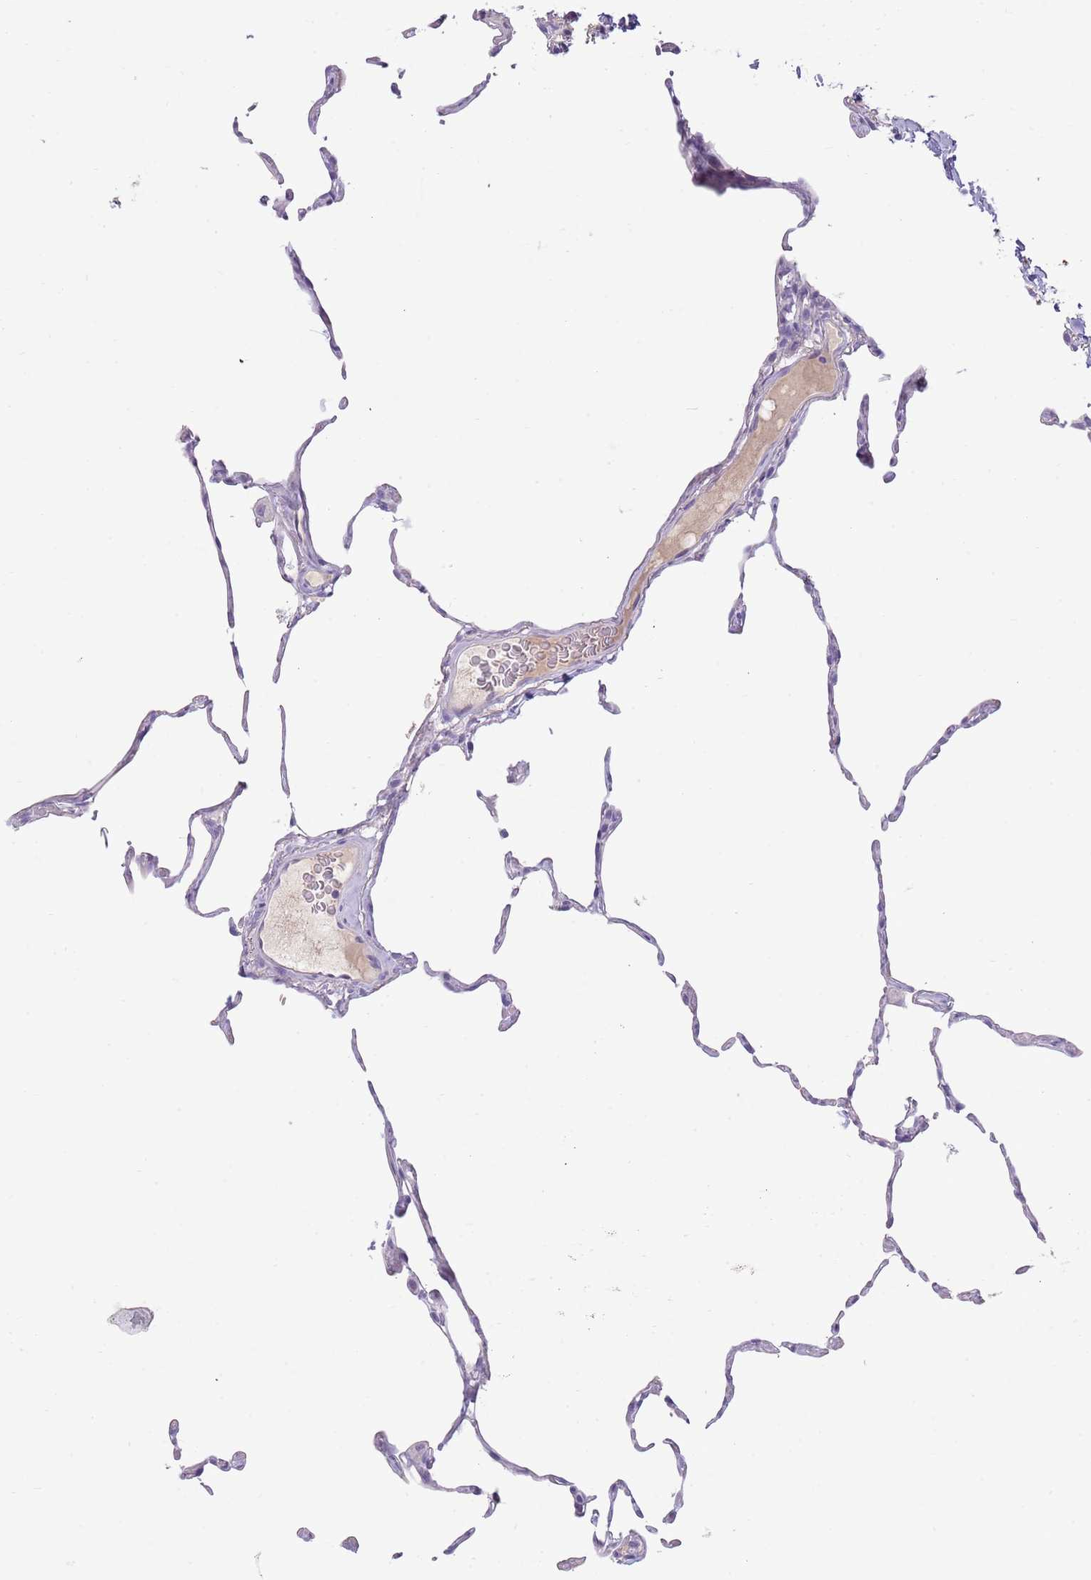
{"staining": {"intensity": "negative", "quantity": "none", "location": "none"}, "tissue": "lung", "cell_type": "Alveolar cells", "image_type": "normal", "snomed": [{"axis": "morphology", "description": "Normal tissue, NOS"}, {"axis": "topography", "description": "Lung"}], "caption": "The image shows no staining of alveolar cells in unremarkable lung.", "gene": "TOX2", "patient": {"sex": "female", "age": 57}}